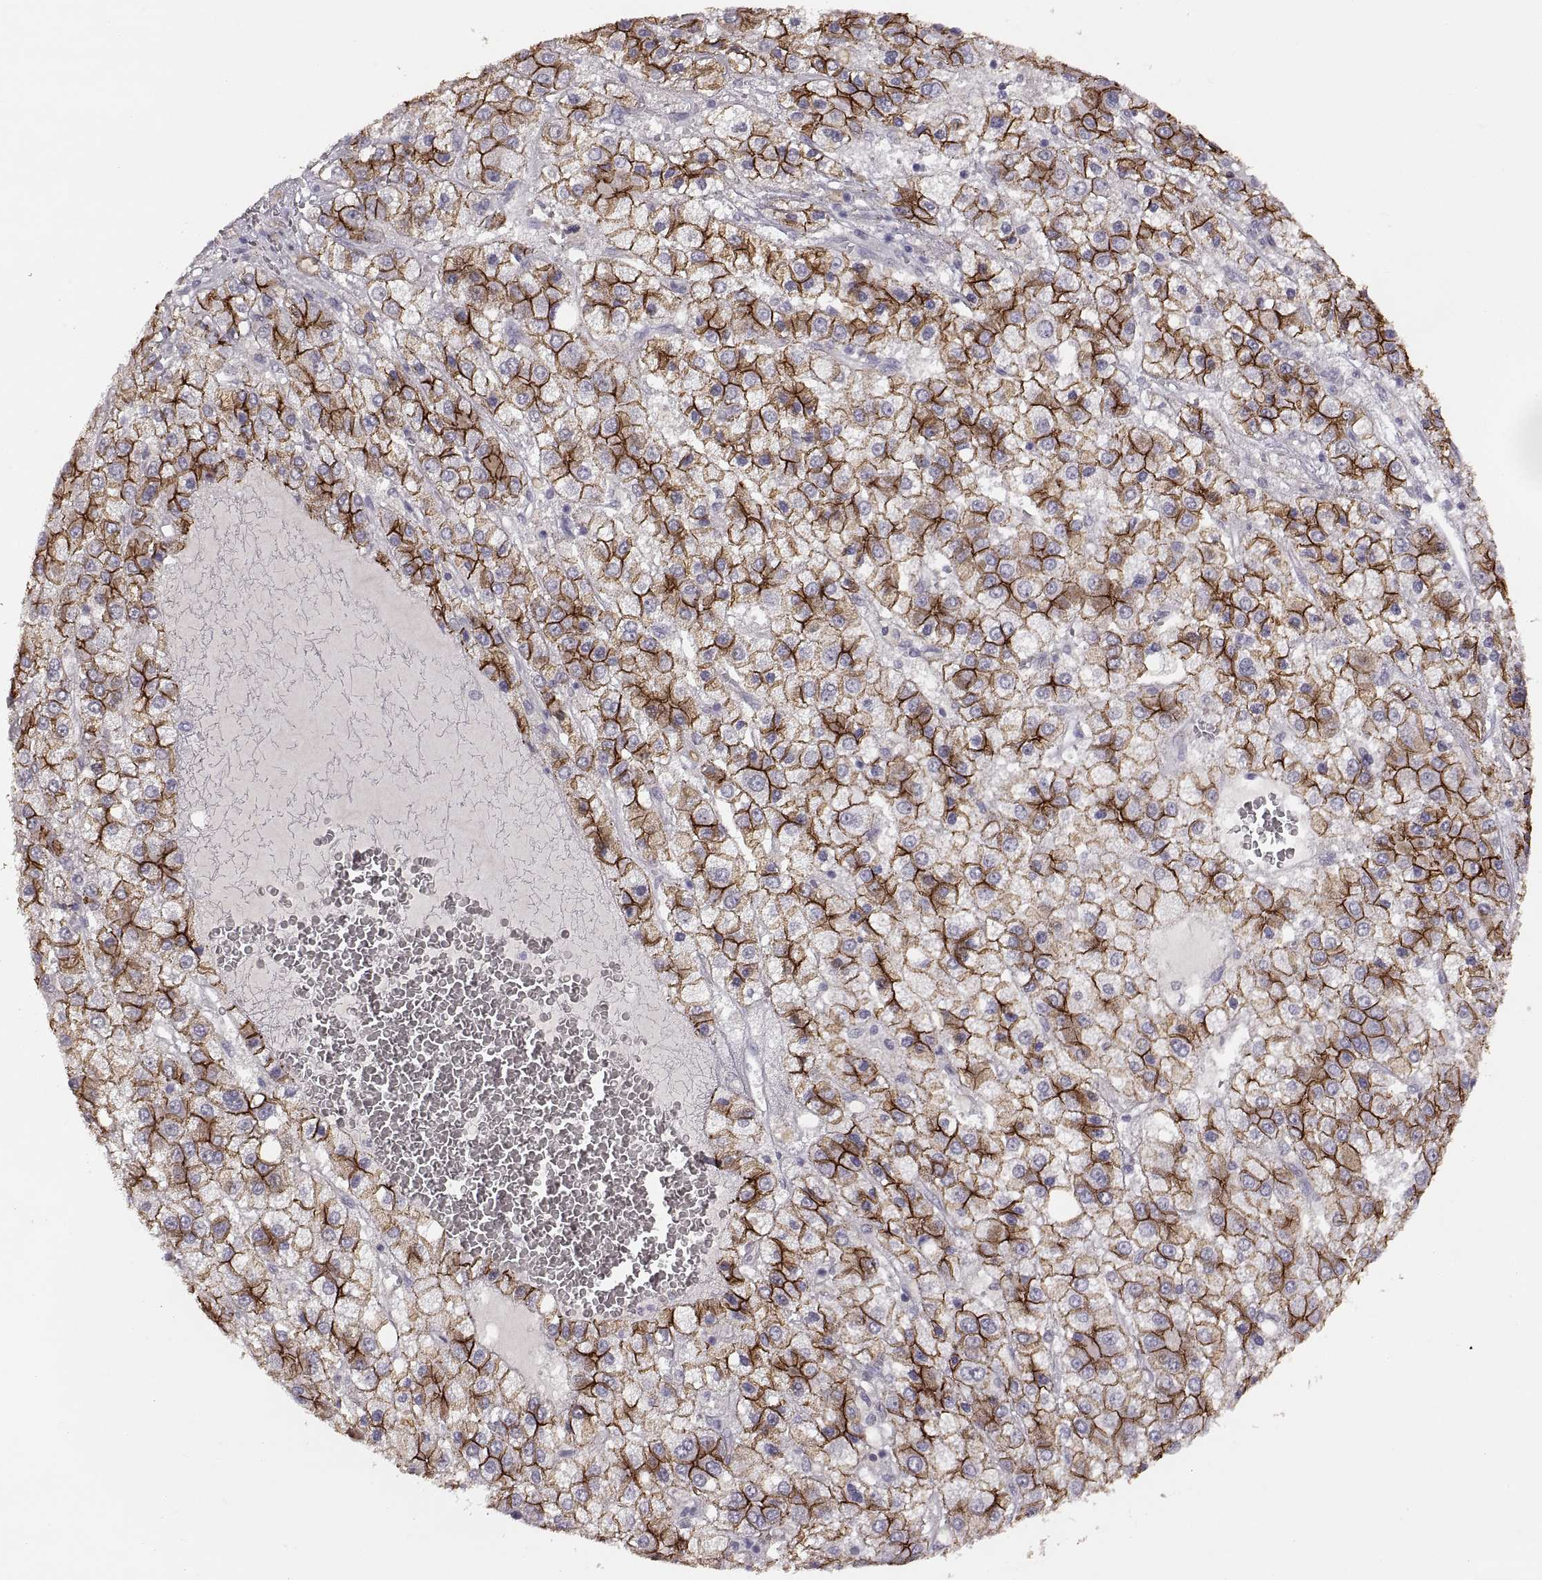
{"staining": {"intensity": "strong", "quantity": "25%-75%", "location": "cytoplasmic/membranous"}, "tissue": "liver cancer", "cell_type": "Tumor cells", "image_type": "cancer", "snomed": [{"axis": "morphology", "description": "Carcinoma, Hepatocellular, NOS"}, {"axis": "topography", "description": "Liver"}], "caption": "A photomicrograph of human liver hepatocellular carcinoma stained for a protein displays strong cytoplasmic/membranous brown staining in tumor cells.", "gene": "CDH2", "patient": {"sex": "male", "age": 73}}